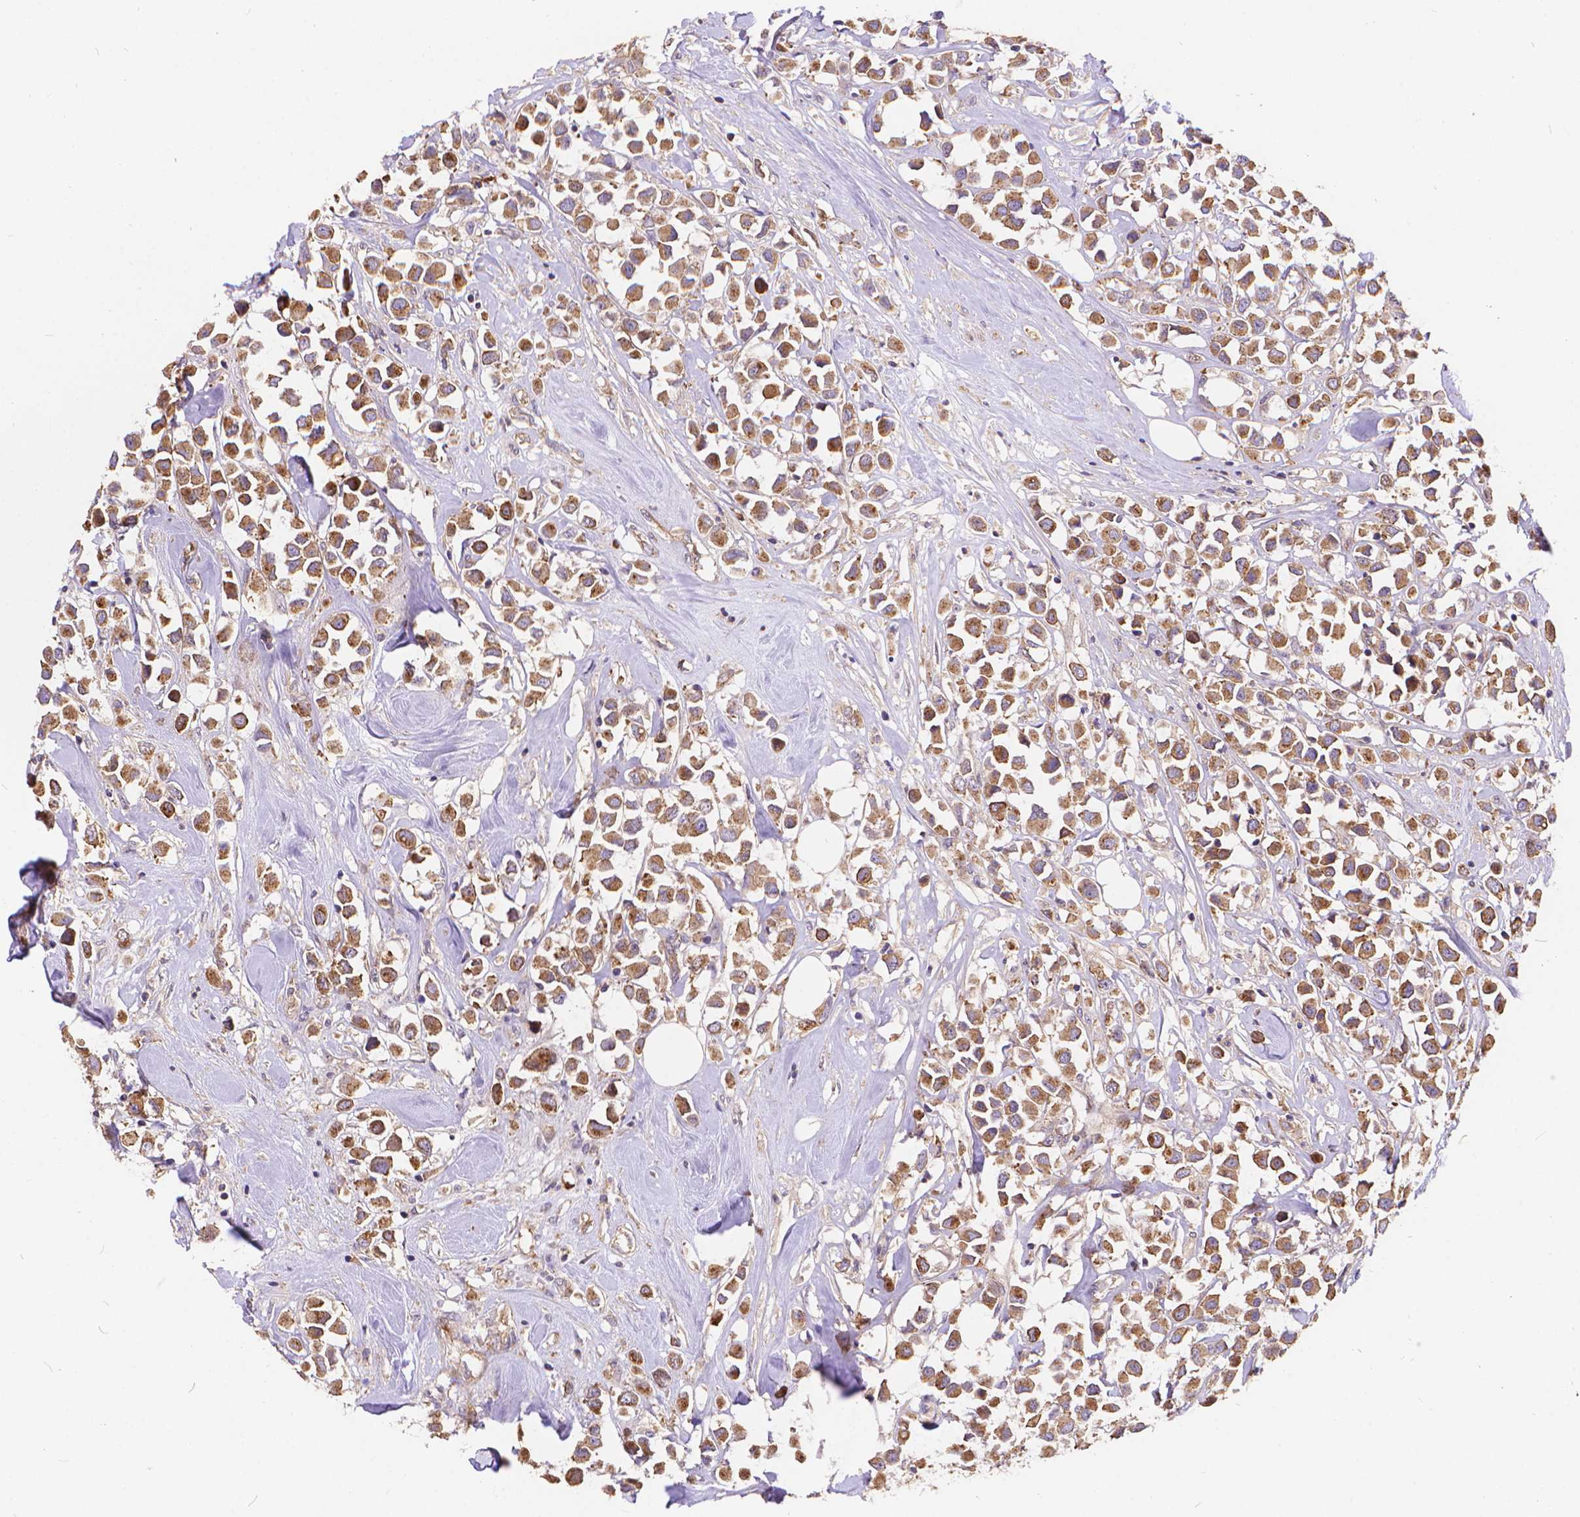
{"staining": {"intensity": "weak", "quantity": ">75%", "location": "cytoplasmic/membranous"}, "tissue": "breast cancer", "cell_type": "Tumor cells", "image_type": "cancer", "snomed": [{"axis": "morphology", "description": "Duct carcinoma"}, {"axis": "topography", "description": "Breast"}], "caption": "Invasive ductal carcinoma (breast) stained with DAB IHC exhibits low levels of weak cytoplasmic/membranous staining in approximately >75% of tumor cells. The staining is performed using DAB brown chromogen to label protein expression. The nuclei are counter-stained blue using hematoxylin.", "gene": "ARAP1", "patient": {"sex": "female", "age": 61}}